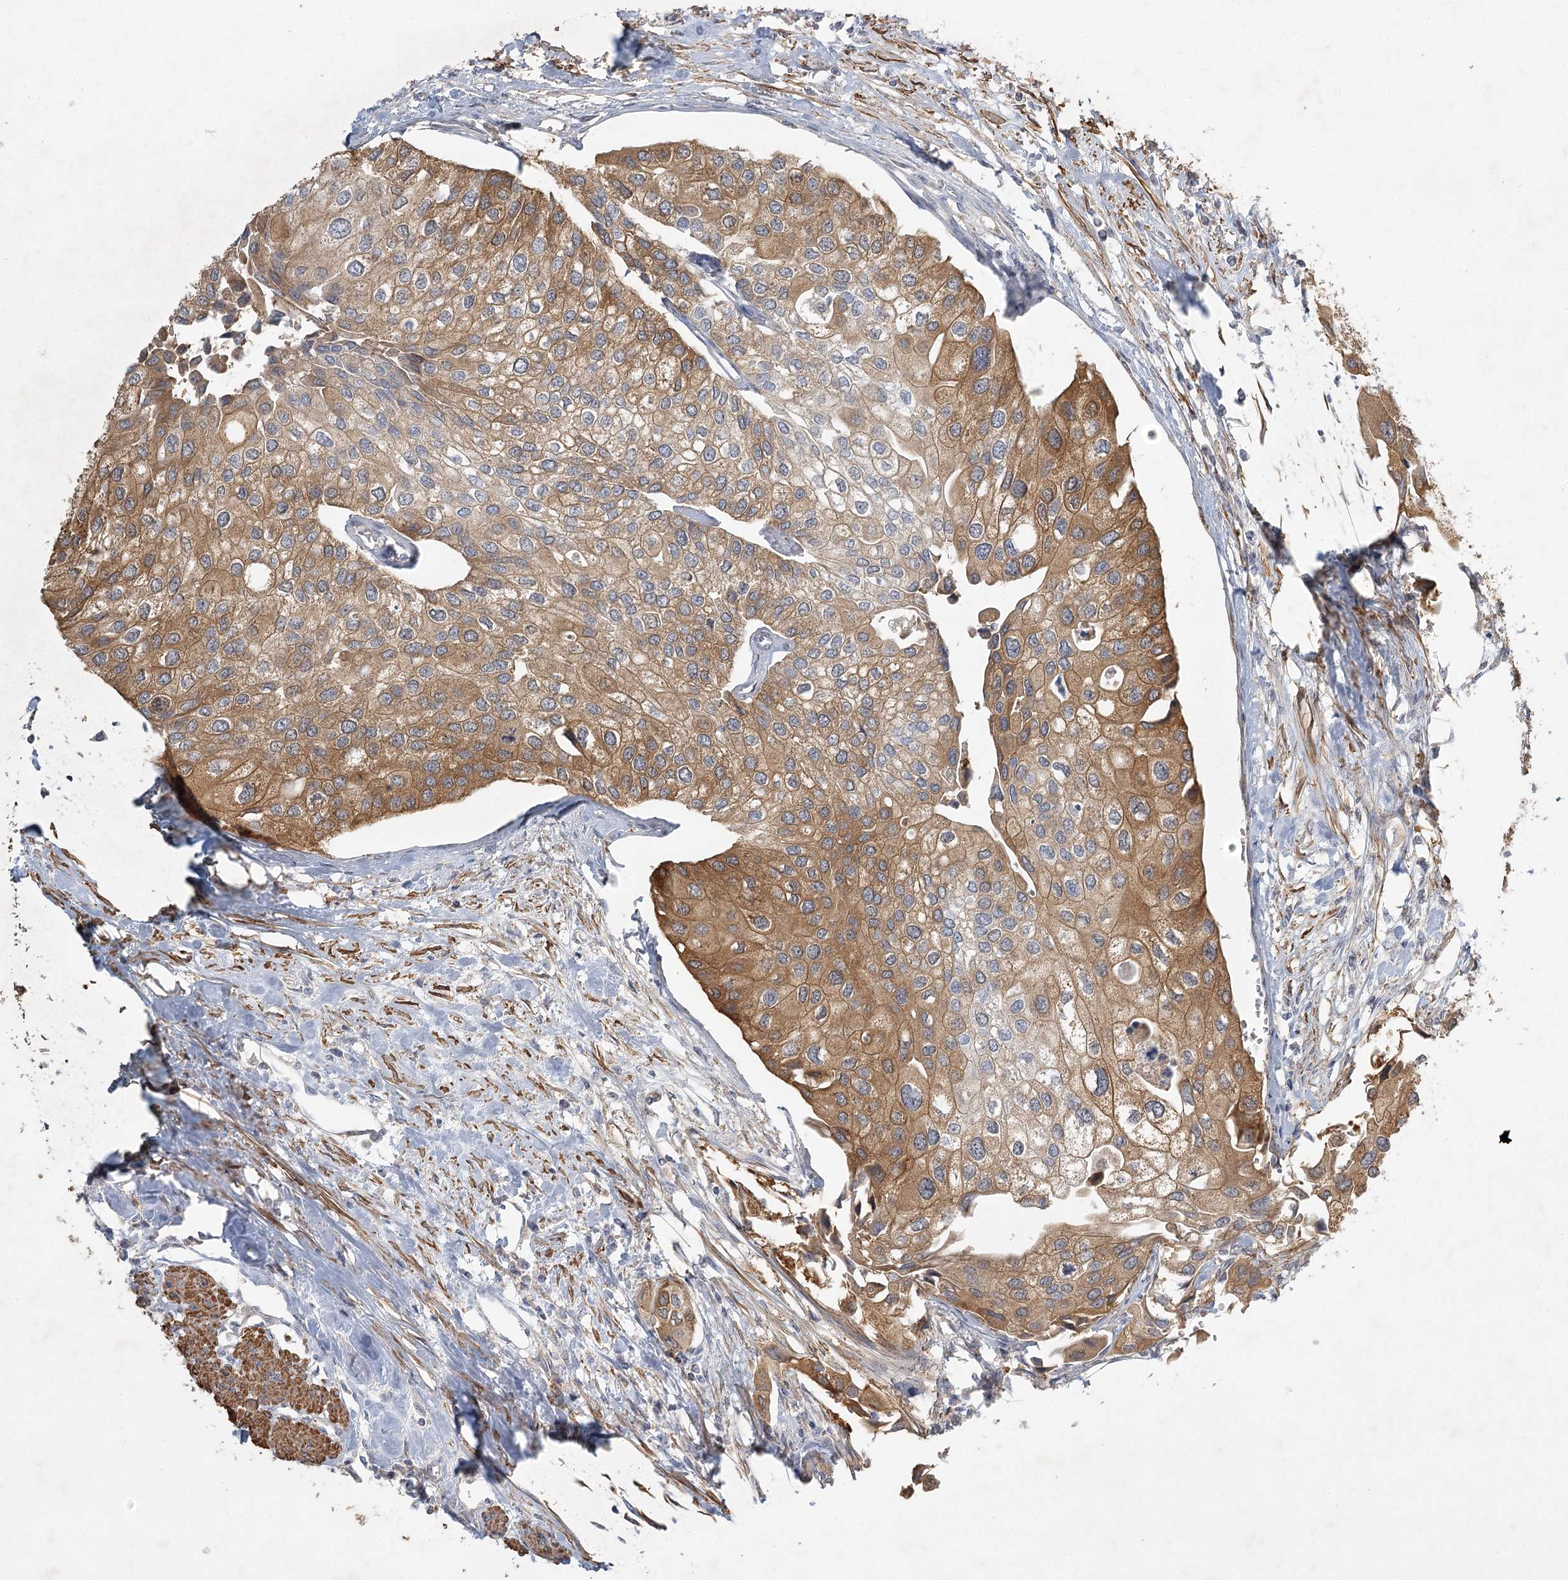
{"staining": {"intensity": "moderate", "quantity": ">75%", "location": "cytoplasmic/membranous"}, "tissue": "urothelial cancer", "cell_type": "Tumor cells", "image_type": "cancer", "snomed": [{"axis": "morphology", "description": "Urothelial carcinoma, High grade"}, {"axis": "topography", "description": "Urinary bladder"}], "caption": "Immunohistochemical staining of human high-grade urothelial carcinoma reveals medium levels of moderate cytoplasmic/membranous protein expression in approximately >75% of tumor cells.", "gene": "INPP4B", "patient": {"sex": "male", "age": 64}}